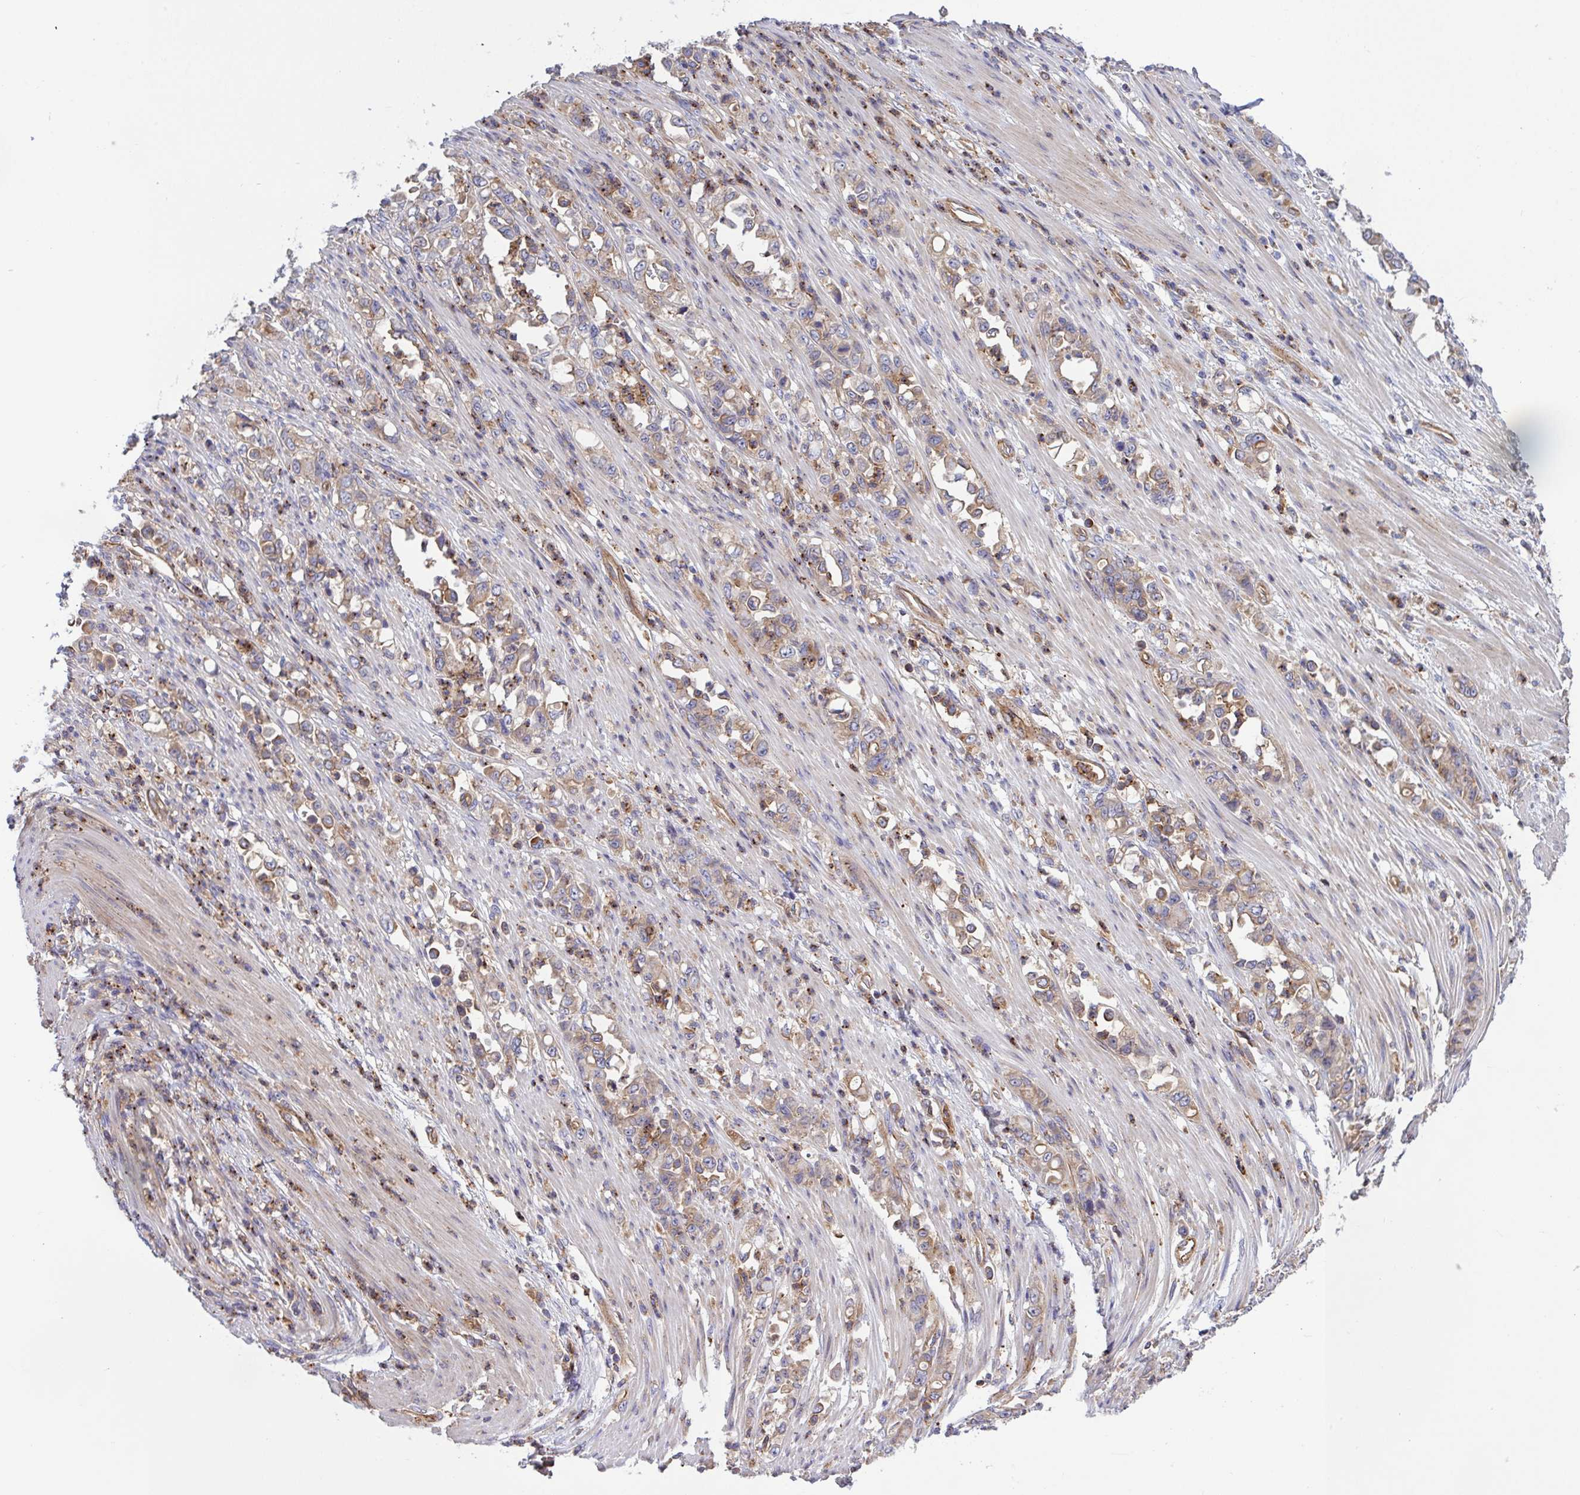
{"staining": {"intensity": "weak", "quantity": "25%-75%", "location": "cytoplasmic/membranous"}, "tissue": "stomach cancer", "cell_type": "Tumor cells", "image_type": "cancer", "snomed": [{"axis": "morphology", "description": "Normal tissue, NOS"}, {"axis": "morphology", "description": "Adenocarcinoma, NOS"}, {"axis": "topography", "description": "Stomach"}], "caption": "The immunohistochemical stain highlights weak cytoplasmic/membranous expression in tumor cells of stomach cancer (adenocarcinoma) tissue.", "gene": "C4orf36", "patient": {"sex": "female", "age": 79}}